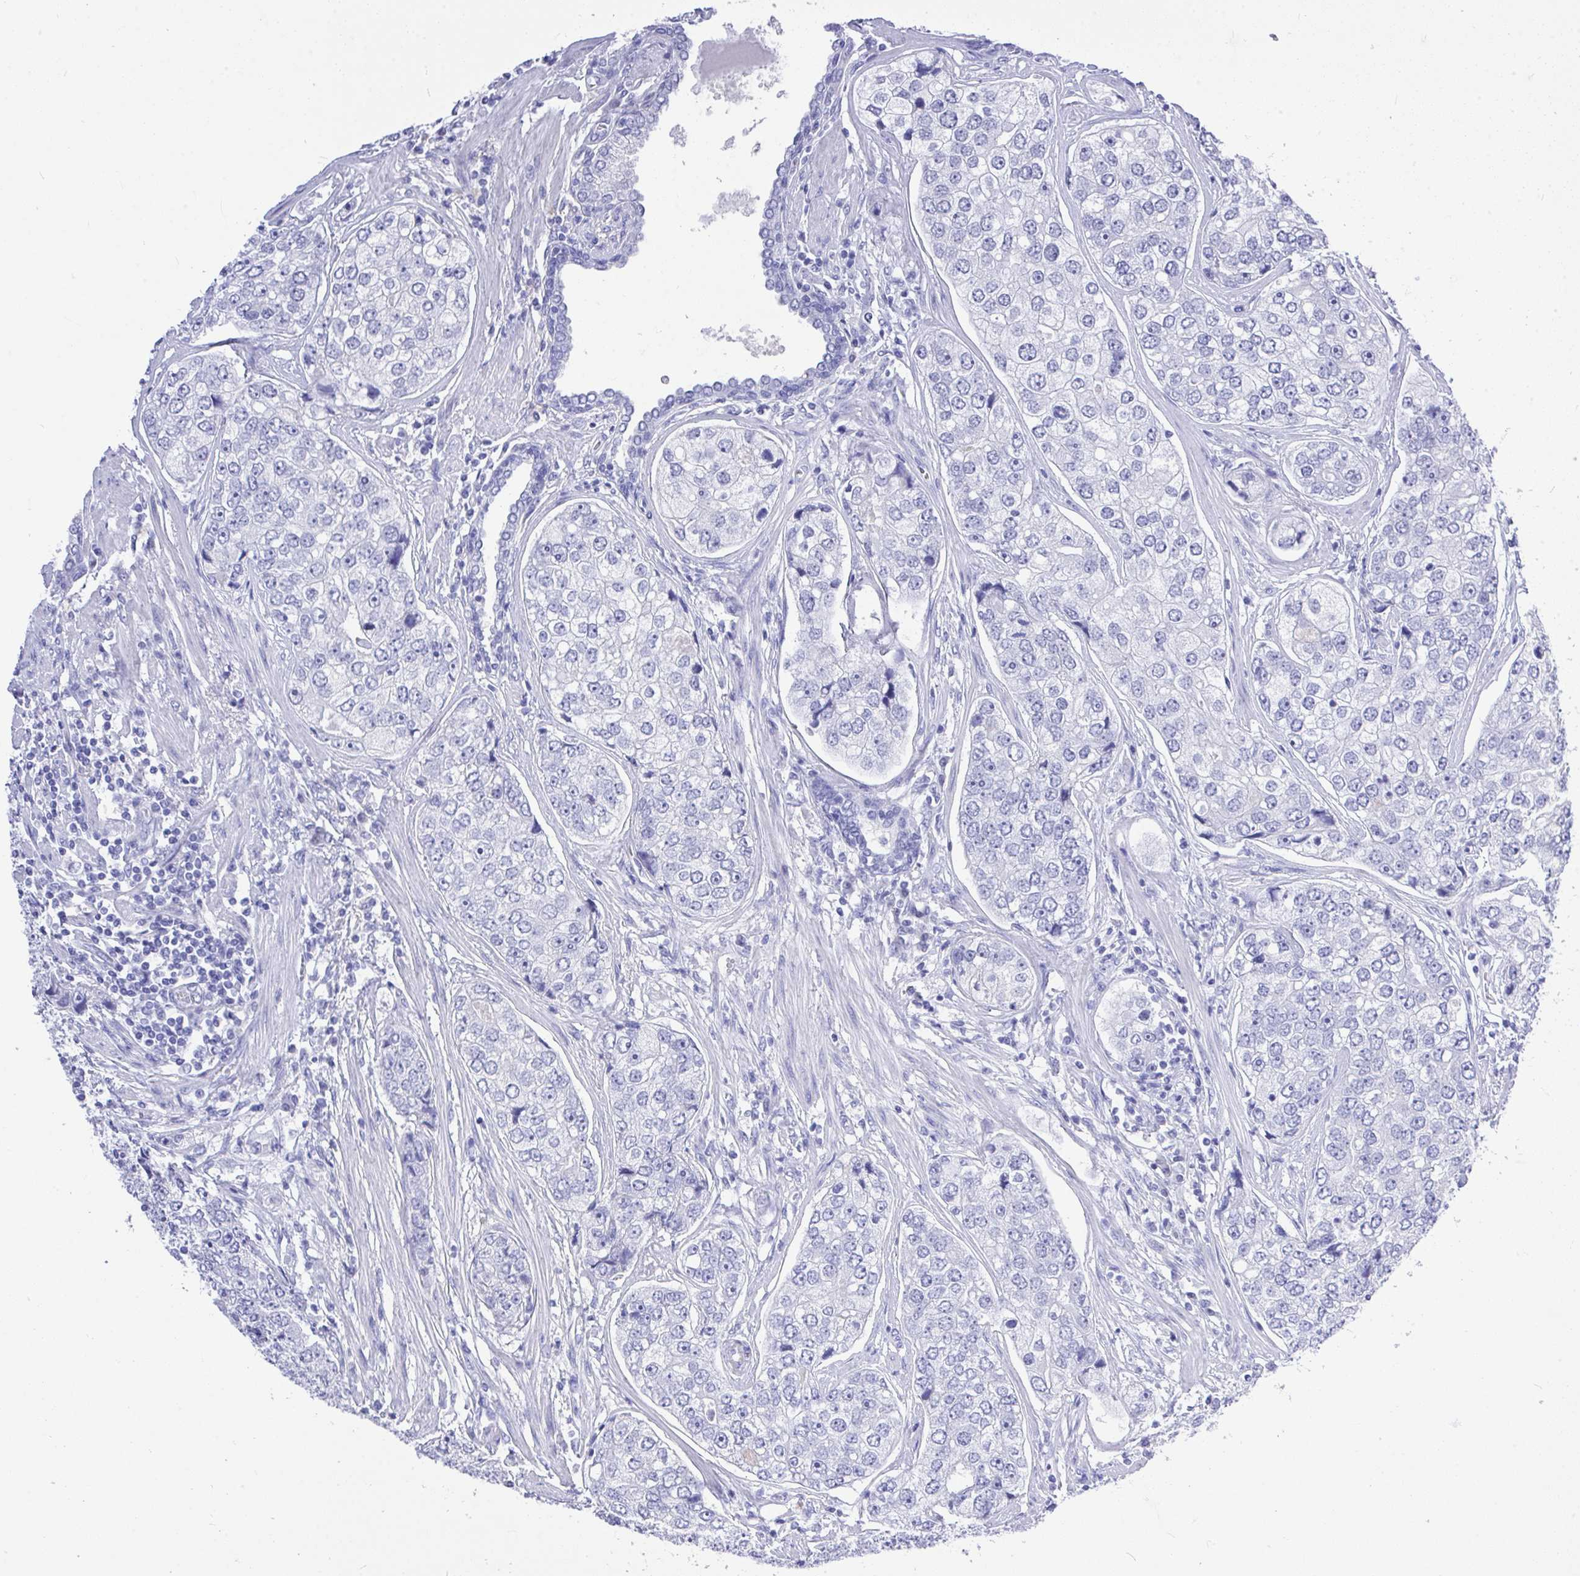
{"staining": {"intensity": "negative", "quantity": "none", "location": "none"}, "tissue": "prostate cancer", "cell_type": "Tumor cells", "image_type": "cancer", "snomed": [{"axis": "morphology", "description": "Adenocarcinoma, High grade"}, {"axis": "topography", "description": "Prostate"}], "caption": "High magnification brightfield microscopy of high-grade adenocarcinoma (prostate) stained with DAB (brown) and counterstained with hematoxylin (blue): tumor cells show no significant expression.", "gene": "MS4A12", "patient": {"sex": "male", "age": 60}}